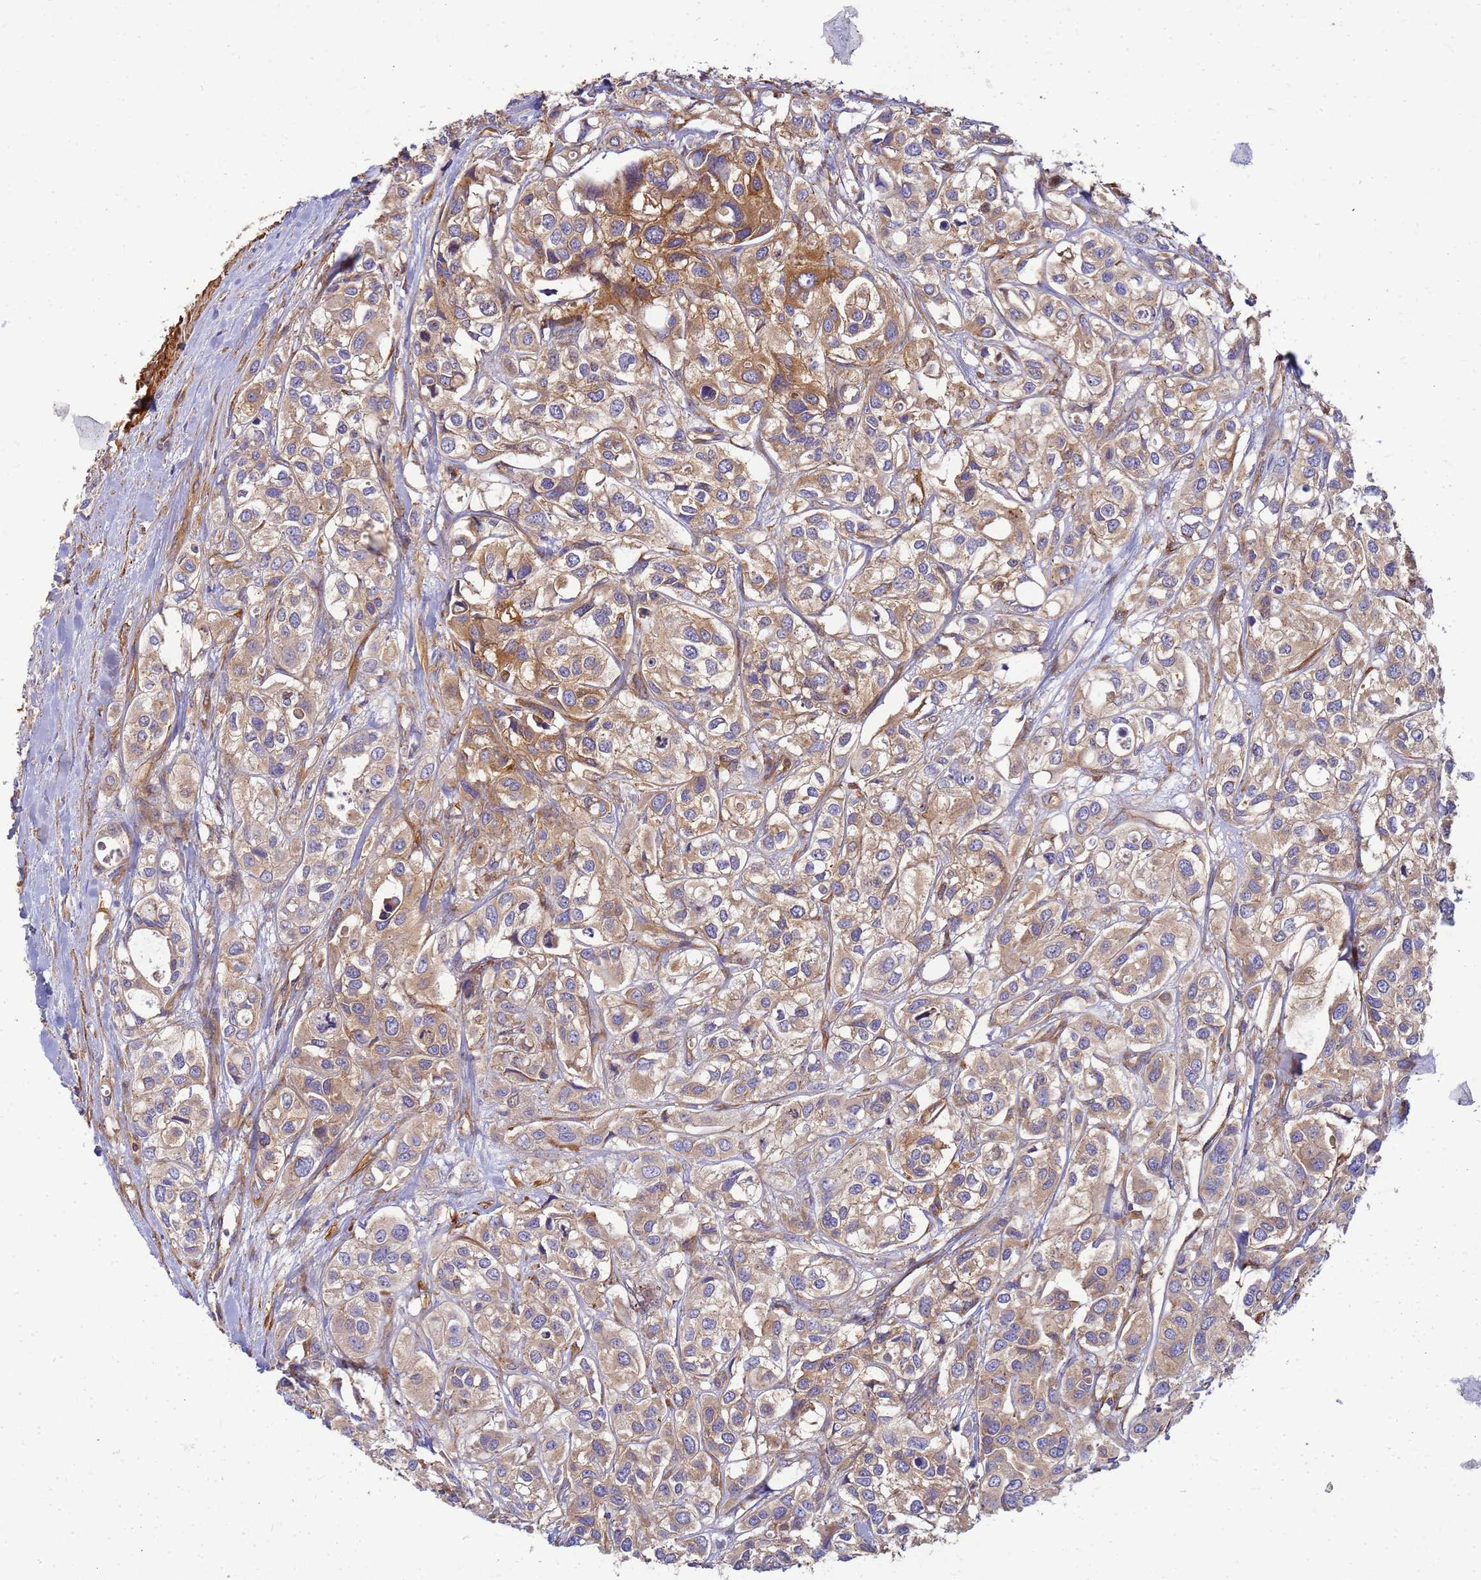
{"staining": {"intensity": "moderate", "quantity": ">75%", "location": "cytoplasmic/membranous"}, "tissue": "urothelial cancer", "cell_type": "Tumor cells", "image_type": "cancer", "snomed": [{"axis": "morphology", "description": "Urothelial carcinoma, High grade"}, {"axis": "topography", "description": "Urinary bladder"}], "caption": "About >75% of tumor cells in human urothelial carcinoma (high-grade) display moderate cytoplasmic/membranous protein expression as visualized by brown immunohistochemical staining.", "gene": "C2CD5", "patient": {"sex": "male", "age": 67}}